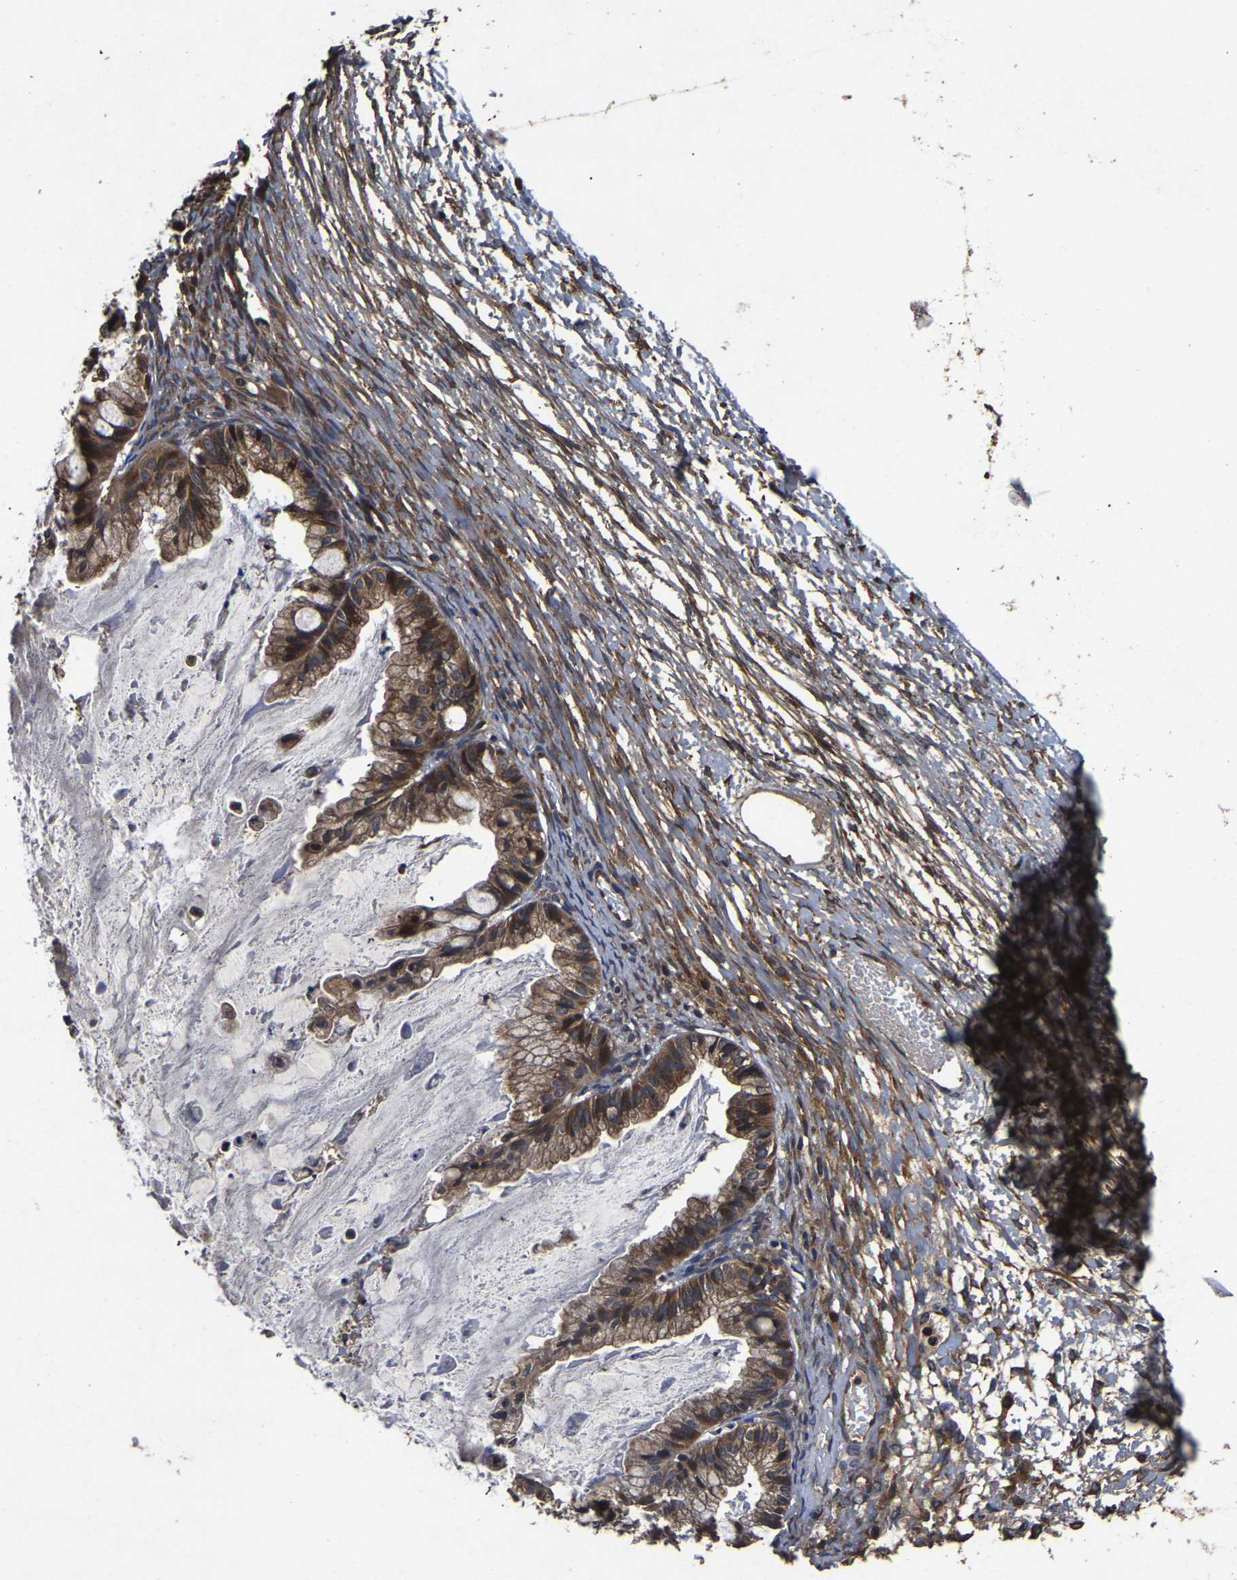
{"staining": {"intensity": "moderate", "quantity": ">75%", "location": "cytoplasmic/membranous"}, "tissue": "ovarian cancer", "cell_type": "Tumor cells", "image_type": "cancer", "snomed": [{"axis": "morphology", "description": "Cystadenocarcinoma, mucinous, NOS"}, {"axis": "topography", "description": "Ovary"}], "caption": "Mucinous cystadenocarcinoma (ovarian) tissue shows moderate cytoplasmic/membranous positivity in approximately >75% of tumor cells, visualized by immunohistochemistry.", "gene": "CRYZL1", "patient": {"sex": "female", "age": 57}}